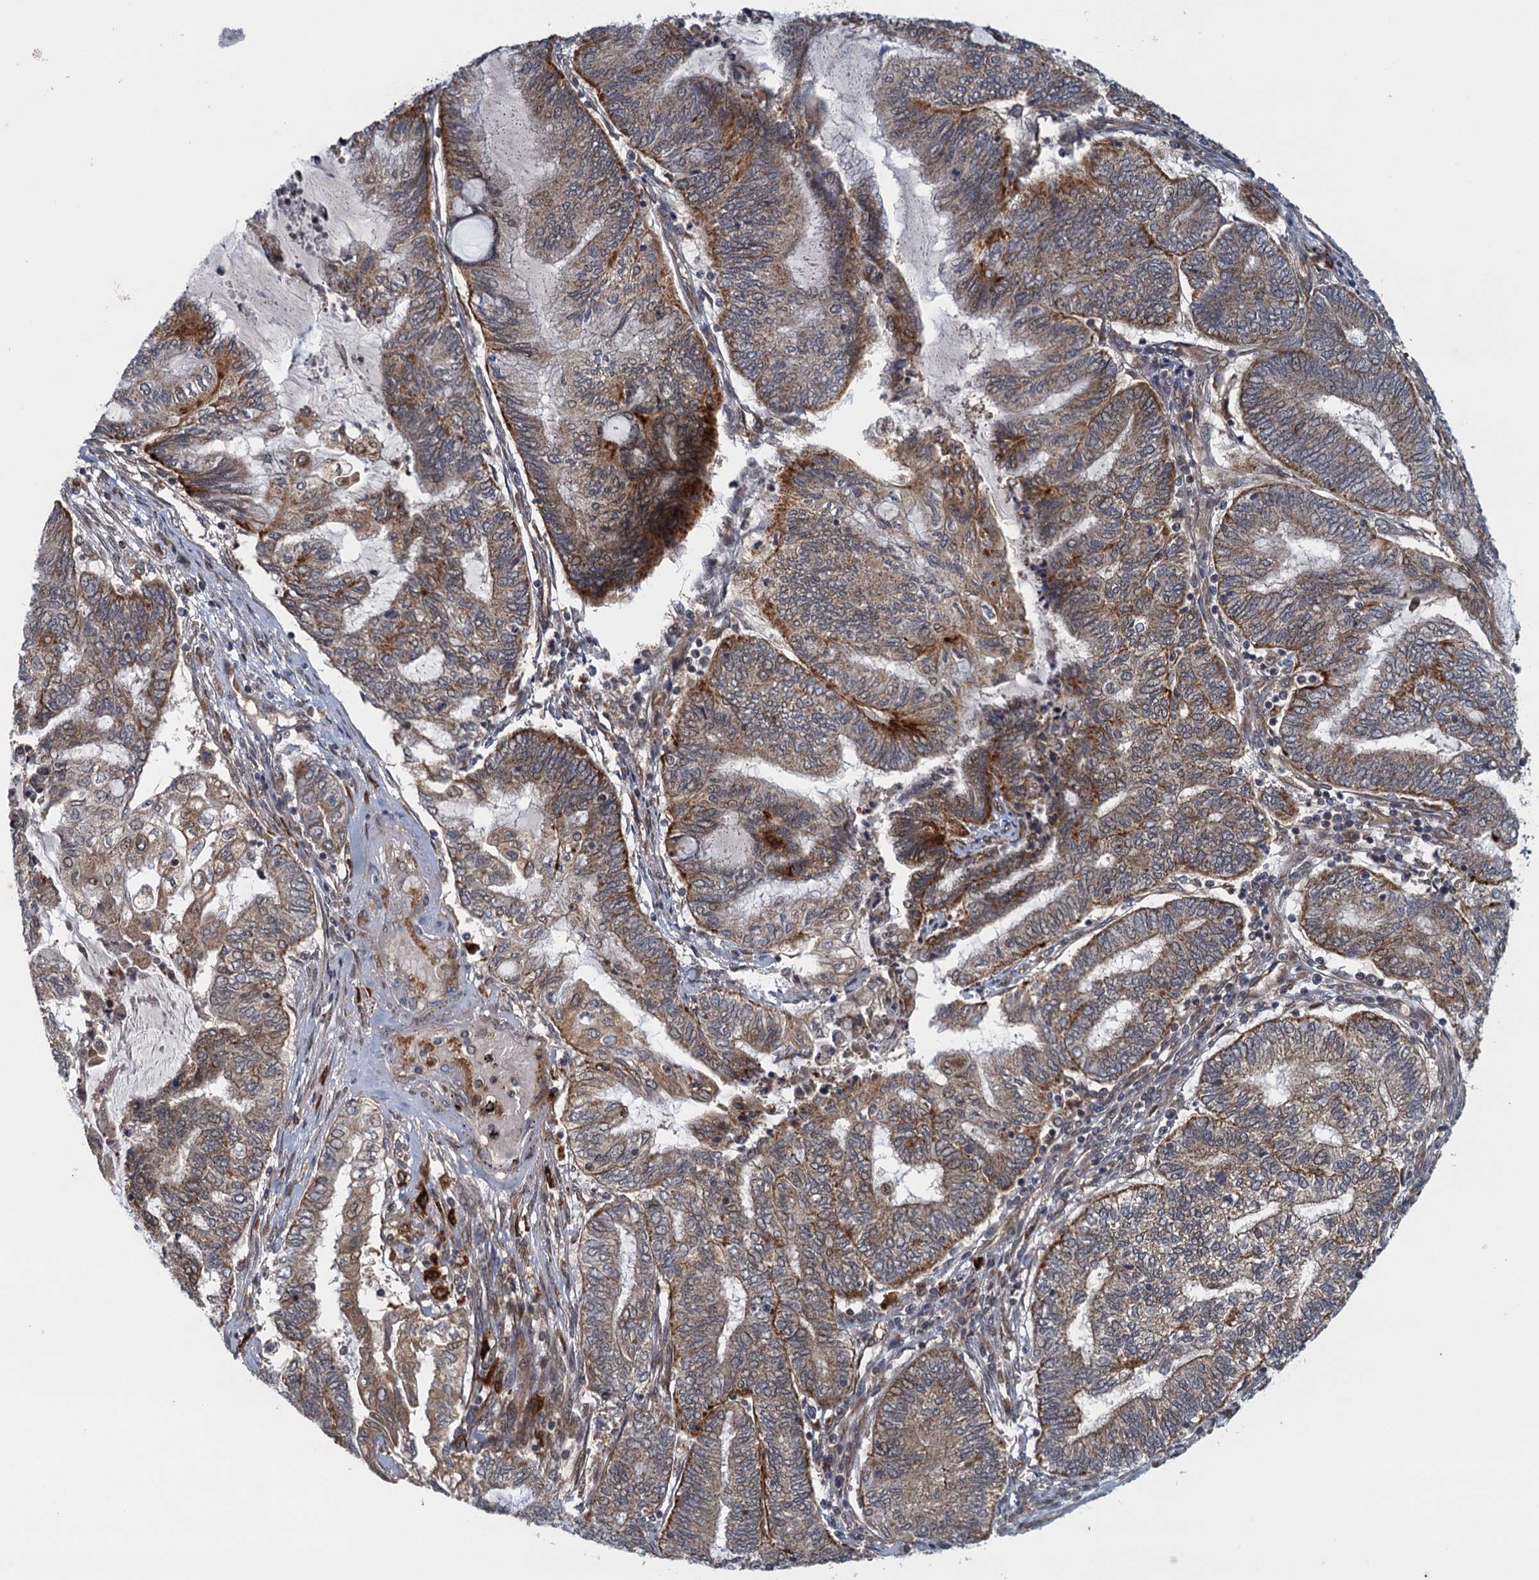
{"staining": {"intensity": "moderate", "quantity": "25%-75%", "location": "cytoplasmic/membranous"}, "tissue": "endometrial cancer", "cell_type": "Tumor cells", "image_type": "cancer", "snomed": [{"axis": "morphology", "description": "Adenocarcinoma, NOS"}, {"axis": "topography", "description": "Uterus"}, {"axis": "topography", "description": "Endometrium"}], "caption": "Immunohistochemistry (IHC) (DAB (3,3'-diaminobenzidine)) staining of adenocarcinoma (endometrial) demonstrates moderate cytoplasmic/membranous protein expression in about 25%-75% of tumor cells.", "gene": "NLRP10", "patient": {"sex": "female", "age": 70}}